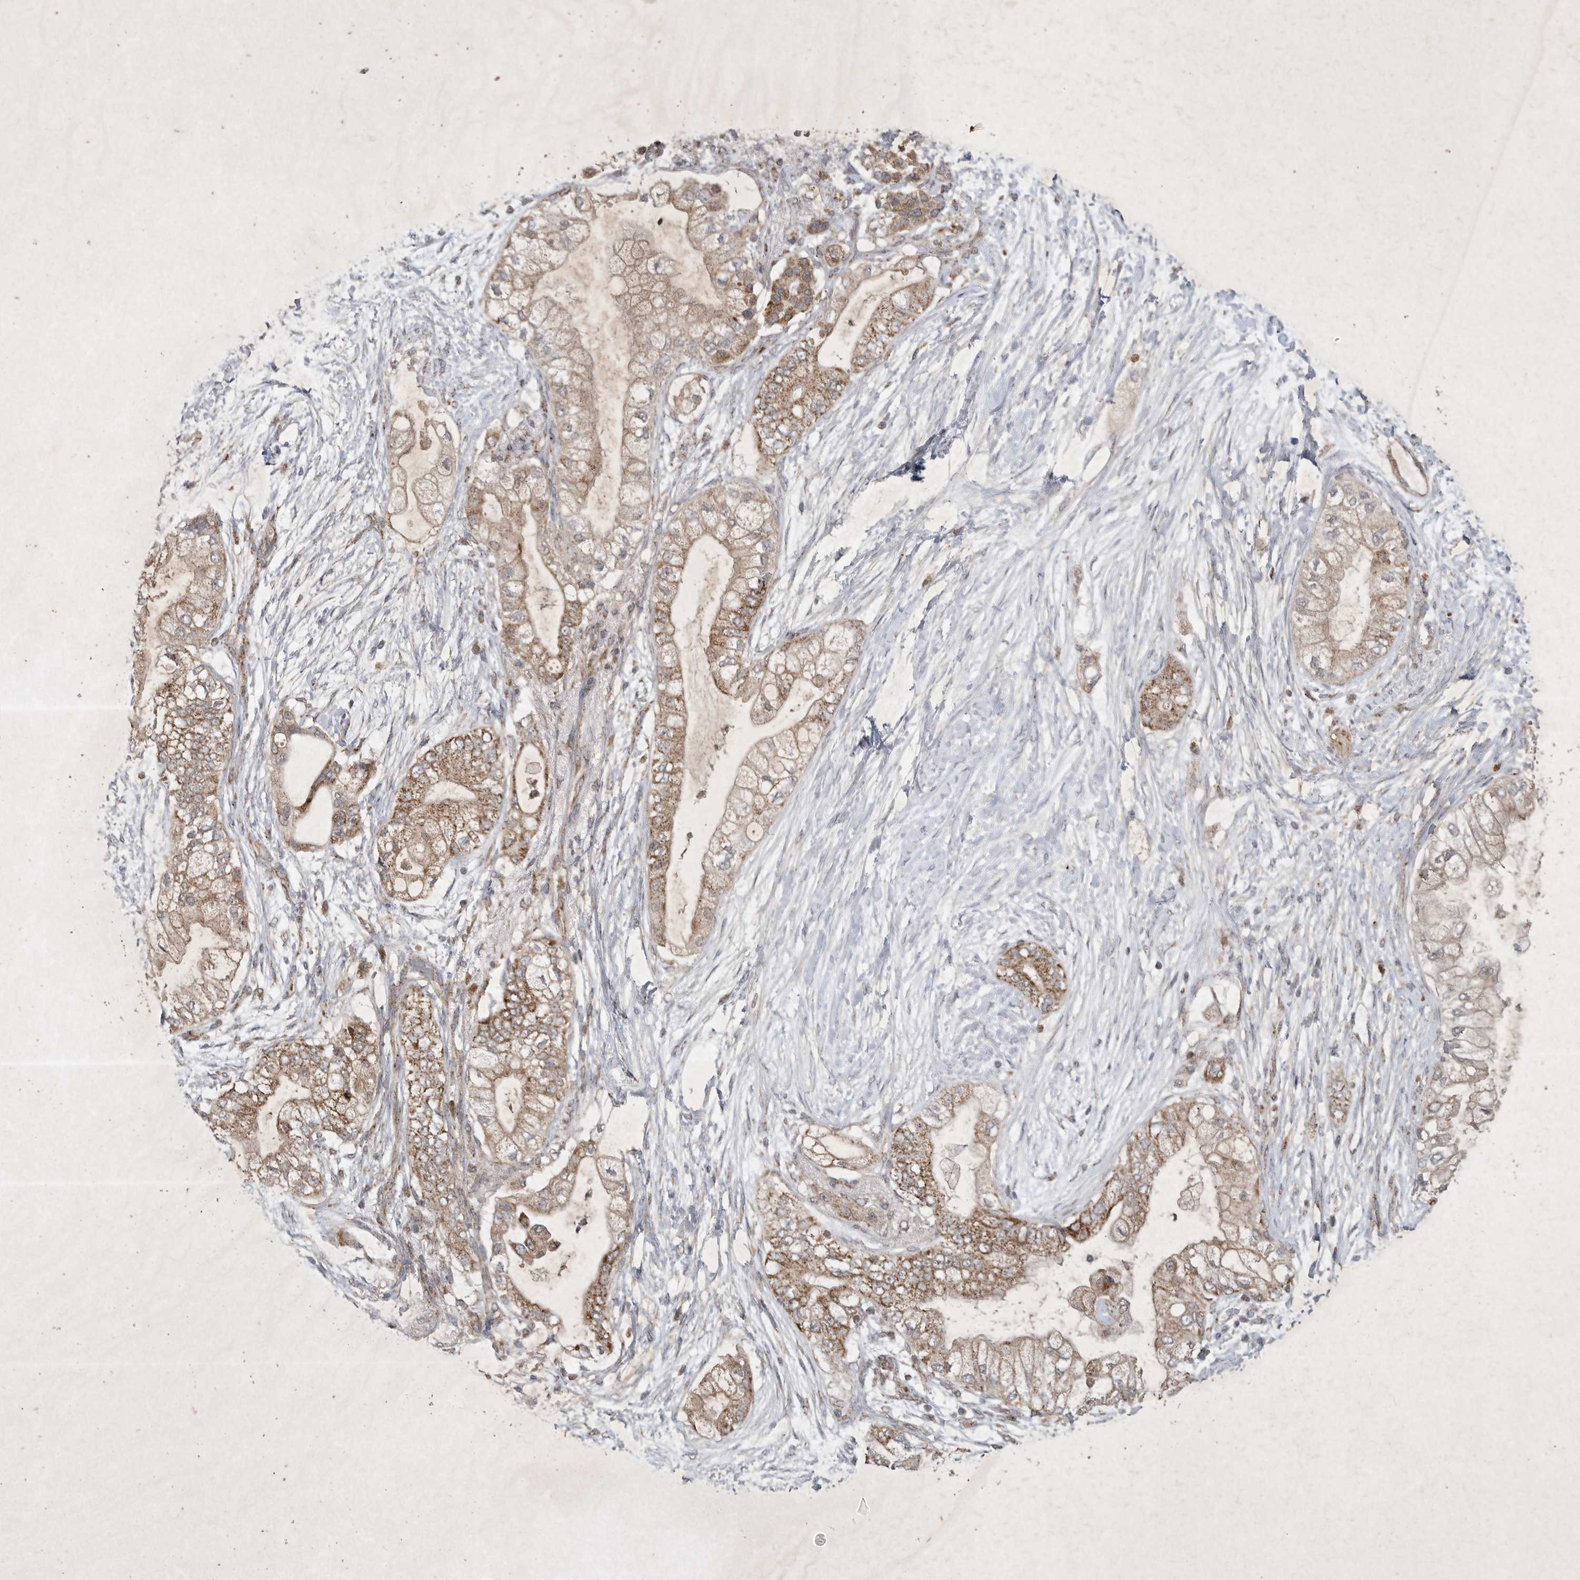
{"staining": {"intensity": "strong", "quantity": ">75%", "location": "cytoplasmic/membranous"}, "tissue": "pancreatic cancer", "cell_type": "Tumor cells", "image_type": "cancer", "snomed": [{"axis": "morphology", "description": "Adenocarcinoma, NOS"}, {"axis": "topography", "description": "Pancreas"}], "caption": "Immunohistochemical staining of pancreatic cancer (adenocarcinoma) reveals high levels of strong cytoplasmic/membranous expression in approximately >75% of tumor cells.", "gene": "DDR1", "patient": {"sex": "male", "age": 53}}